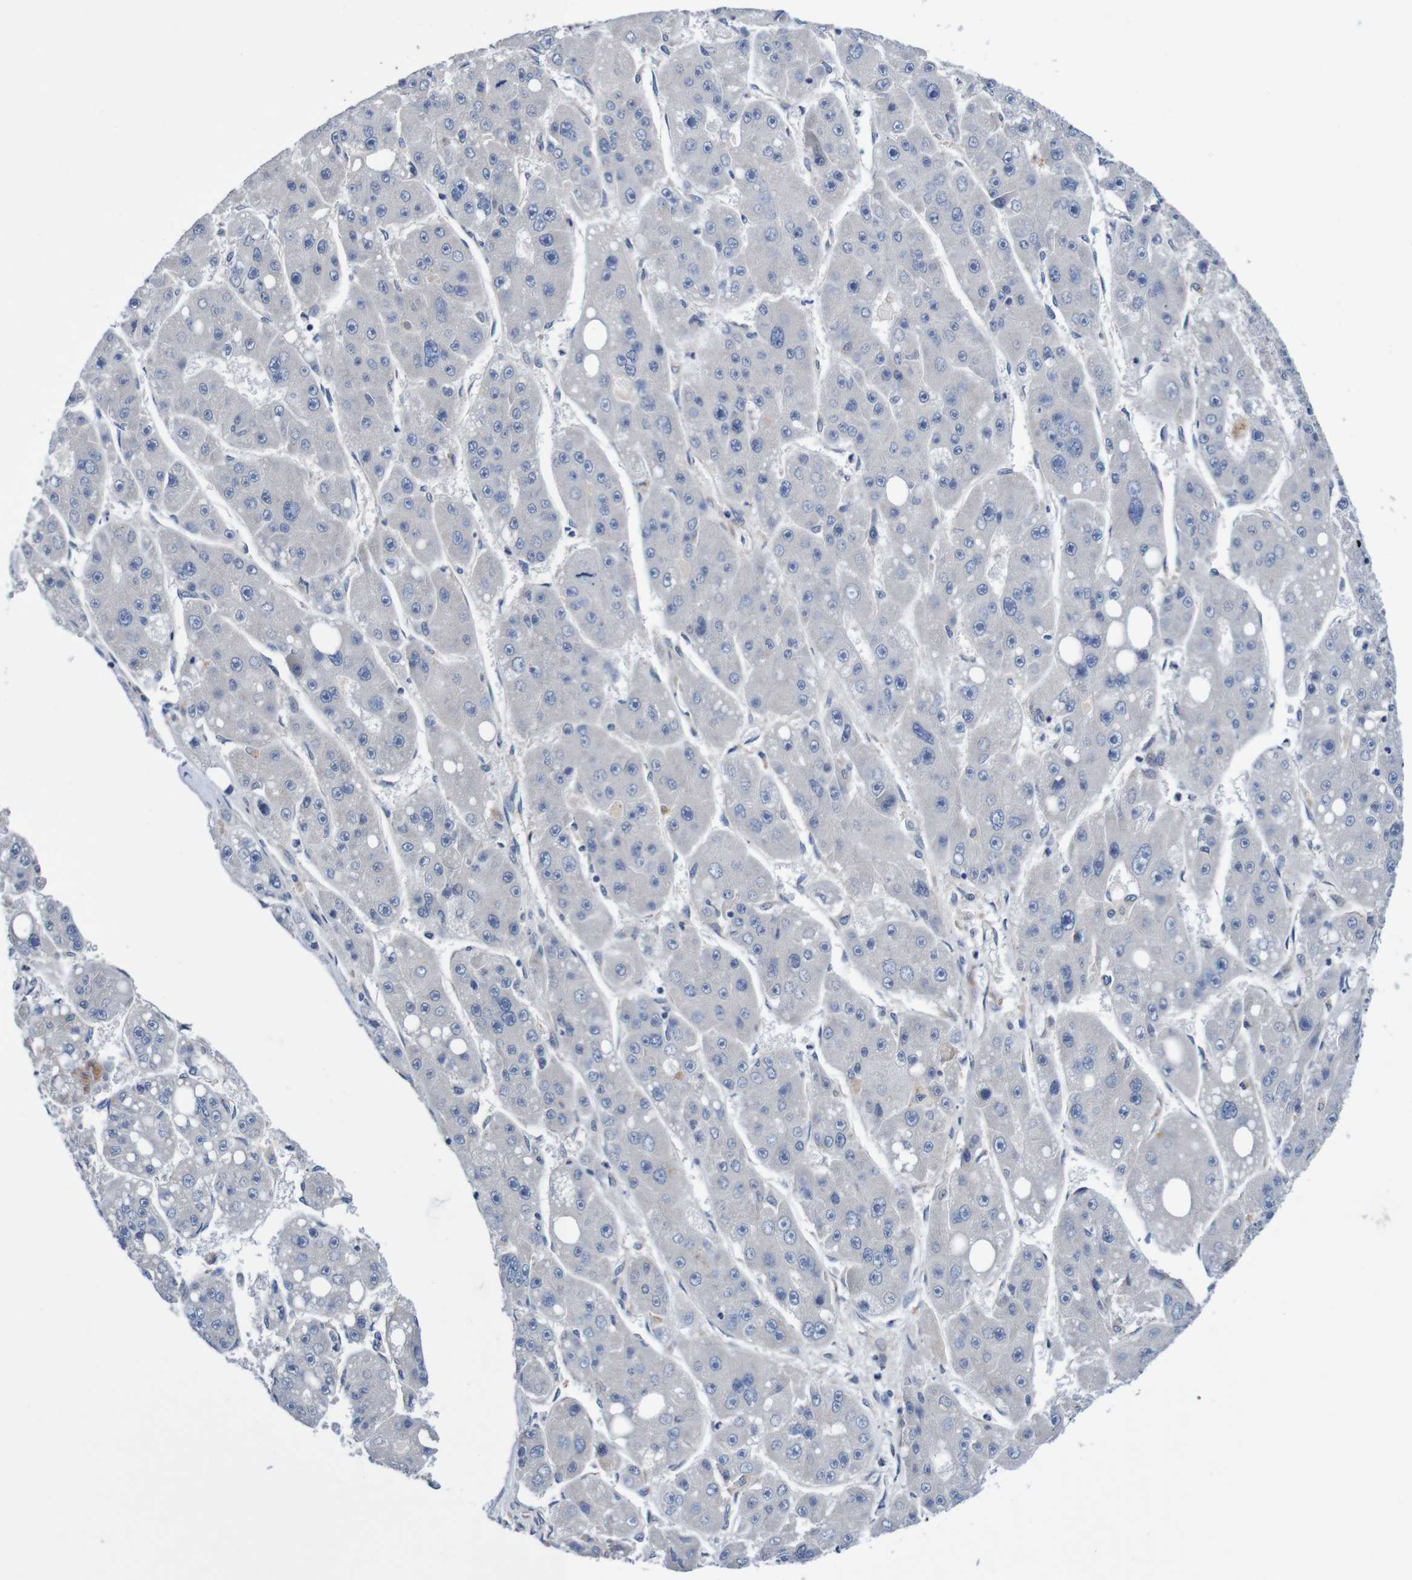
{"staining": {"intensity": "negative", "quantity": "none", "location": "none"}, "tissue": "liver cancer", "cell_type": "Tumor cells", "image_type": "cancer", "snomed": [{"axis": "morphology", "description": "Carcinoma, Hepatocellular, NOS"}, {"axis": "topography", "description": "Liver"}], "caption": "Immunohistochemistry (IHC) image of neoplastic tissue: liver hepatocellular carcinoma stained with DAB (3,3'-diaminobenzidine) displays no significant protein expression in tumor cells.", "gene": "CPED1", "patient": {"sex": "female", "age": 61}}